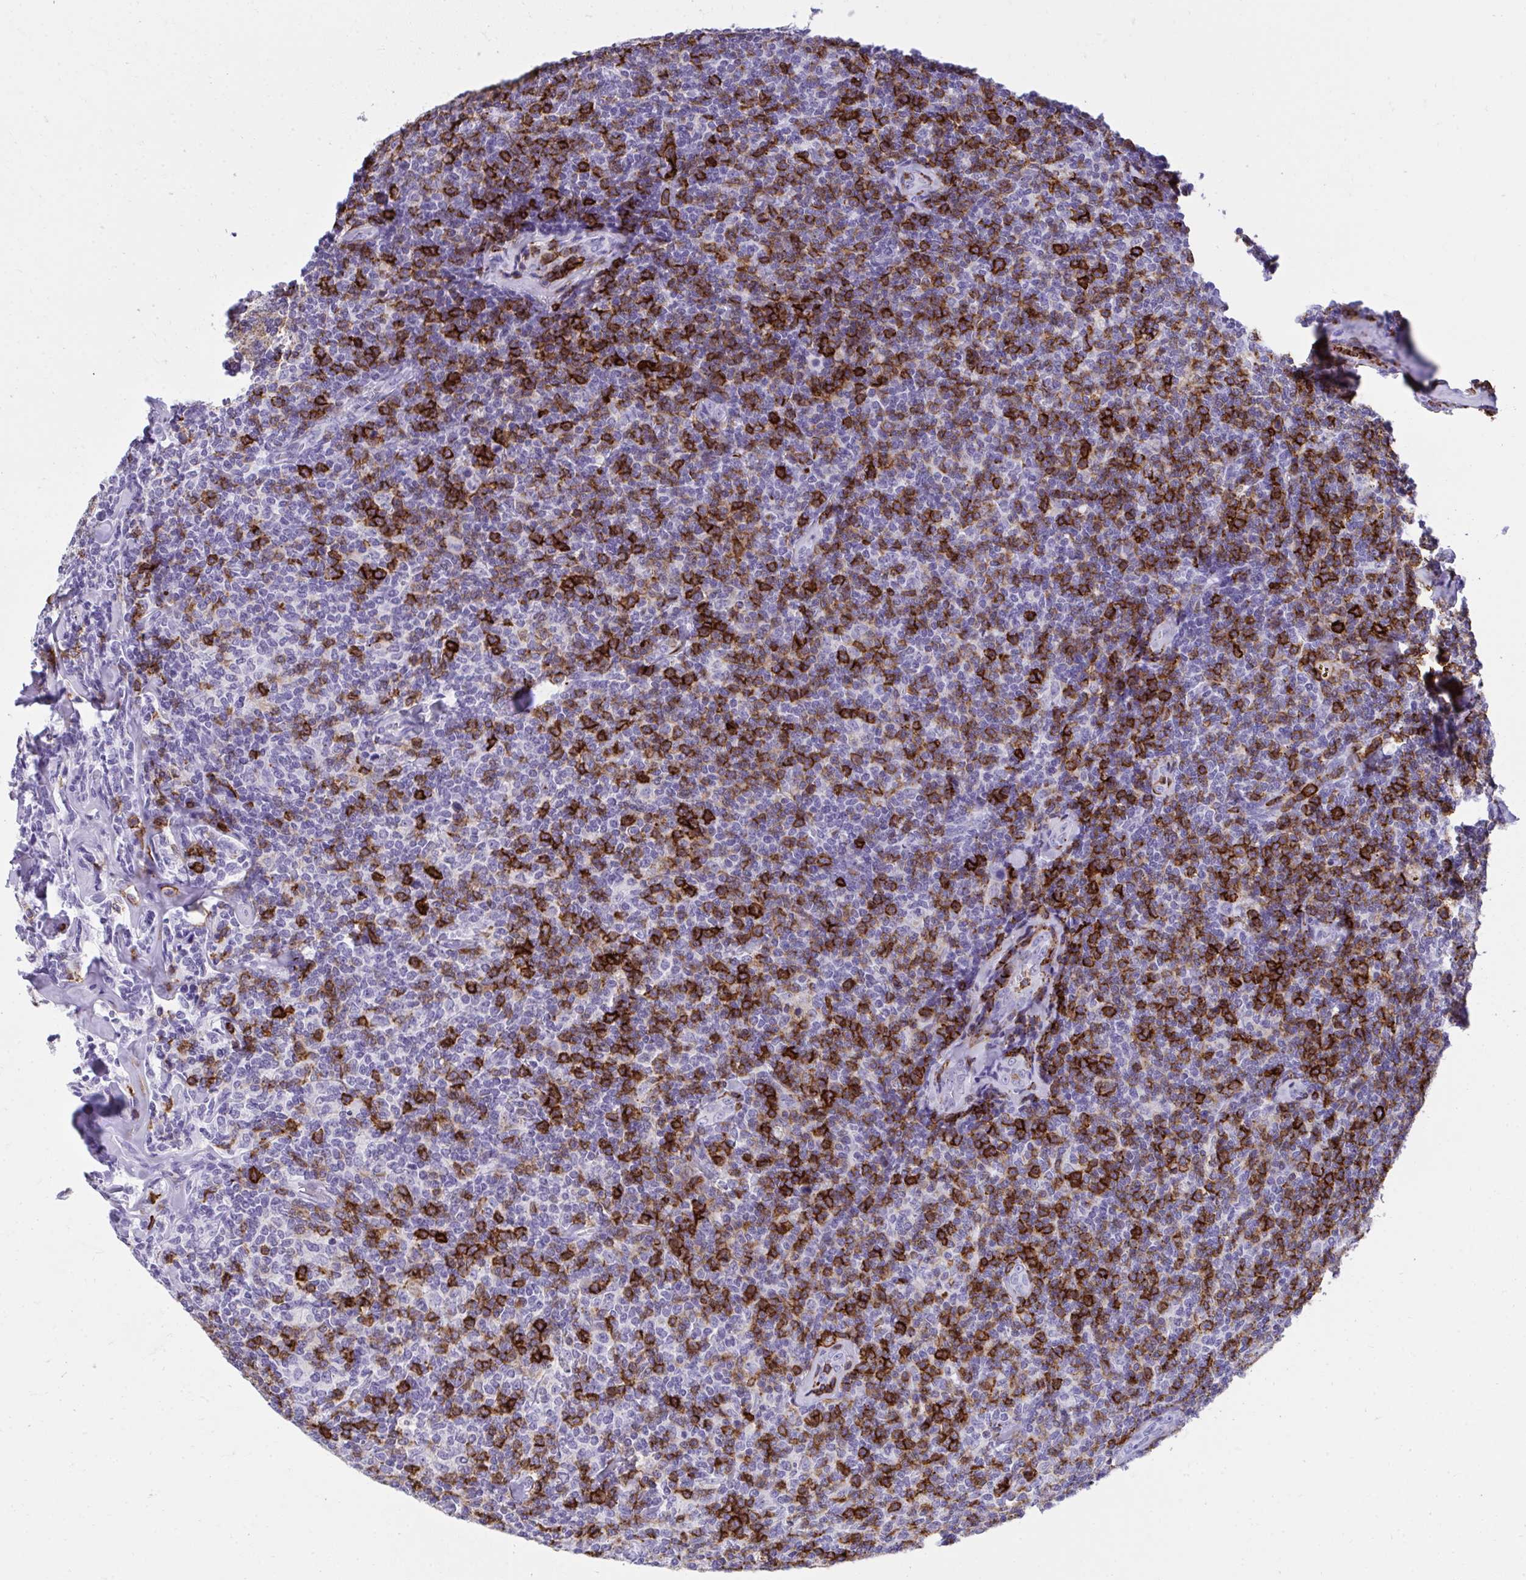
{"staining": {"intensity": "strong", "quantity": "25%-75%", "location": "cytoplasmic/membranous"}, "tissue": "lymphoma", "cell_type": "Tumor cells", "image_type": "cancer", "snomed": [{"axis": "morphology", "description": "Malignant lymphoma, non-Hodgkin's type, Low grade"}, {"axis": "topography", "description": "Lymph node"}], "caption": "About 25%-75% of tumor cells in human lymphoma demonstrate strong cytoplasmic/membranous protein staining as visualized by brown immunohistochemical staining.", "gene": "SPN", "patient": {"sex": "female", "age": 56}}